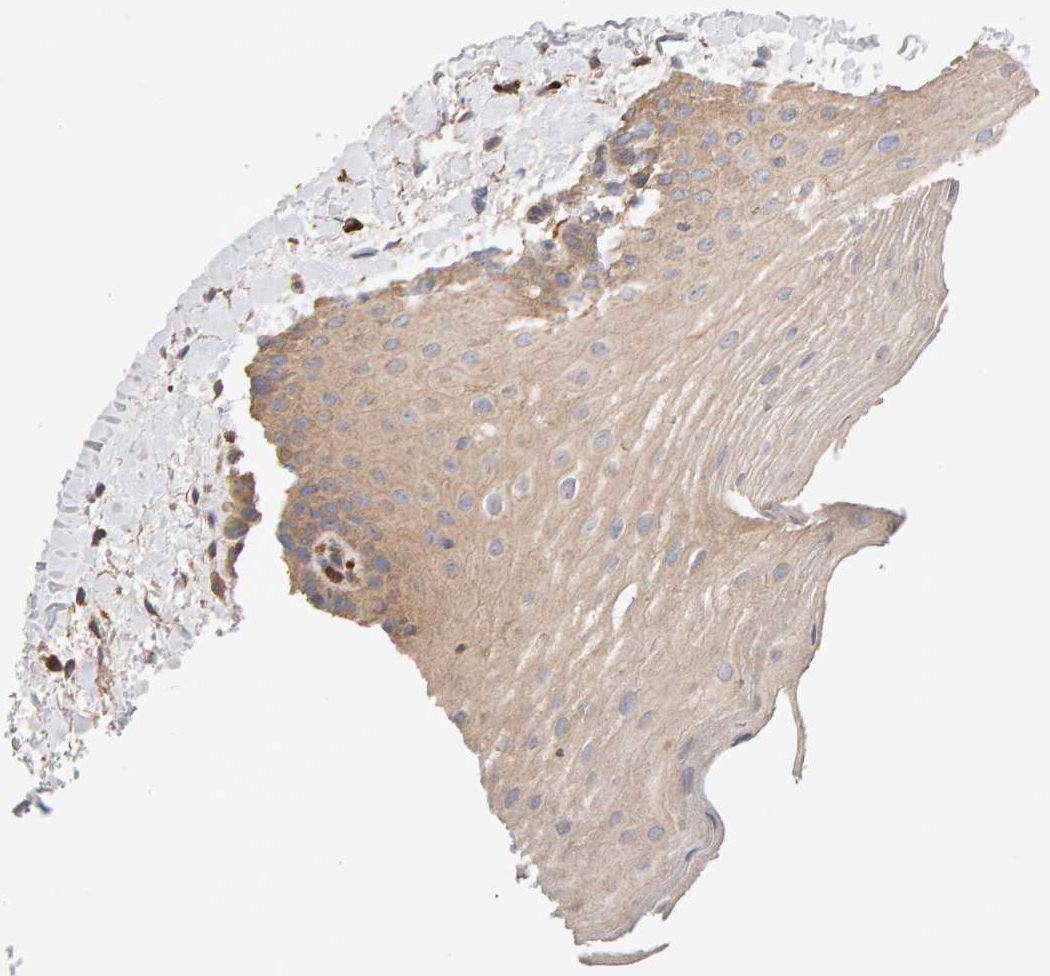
{"staining": {"intensity": "weak", "quantity": ">75%", "location": "cytoplasmic/membranous"}, "tissue": "oral mucosa", "cell_type": "Squamous epithelial cells", "image_type": "normal", "snomed": [{"axis": "morphology", "description": "Normal tissue, NOS"}, {"axis": "topography", "description": "Skin"}, {"axis": "topography", "description": "Oral tissue"}], "caption": "Protein expression analysis of normal oral mucosa shows weak cytoplasmic/membranous positivity in approximately >75% of squamous epithelial cells. The staining was performed using DAB to visualize the protein expression in brown, while the nuclei were stained in blue with hematoxylin (Magnification: 20x).", "gene": "RNF19A", "patient": {"sex": "male", "age": 84}}